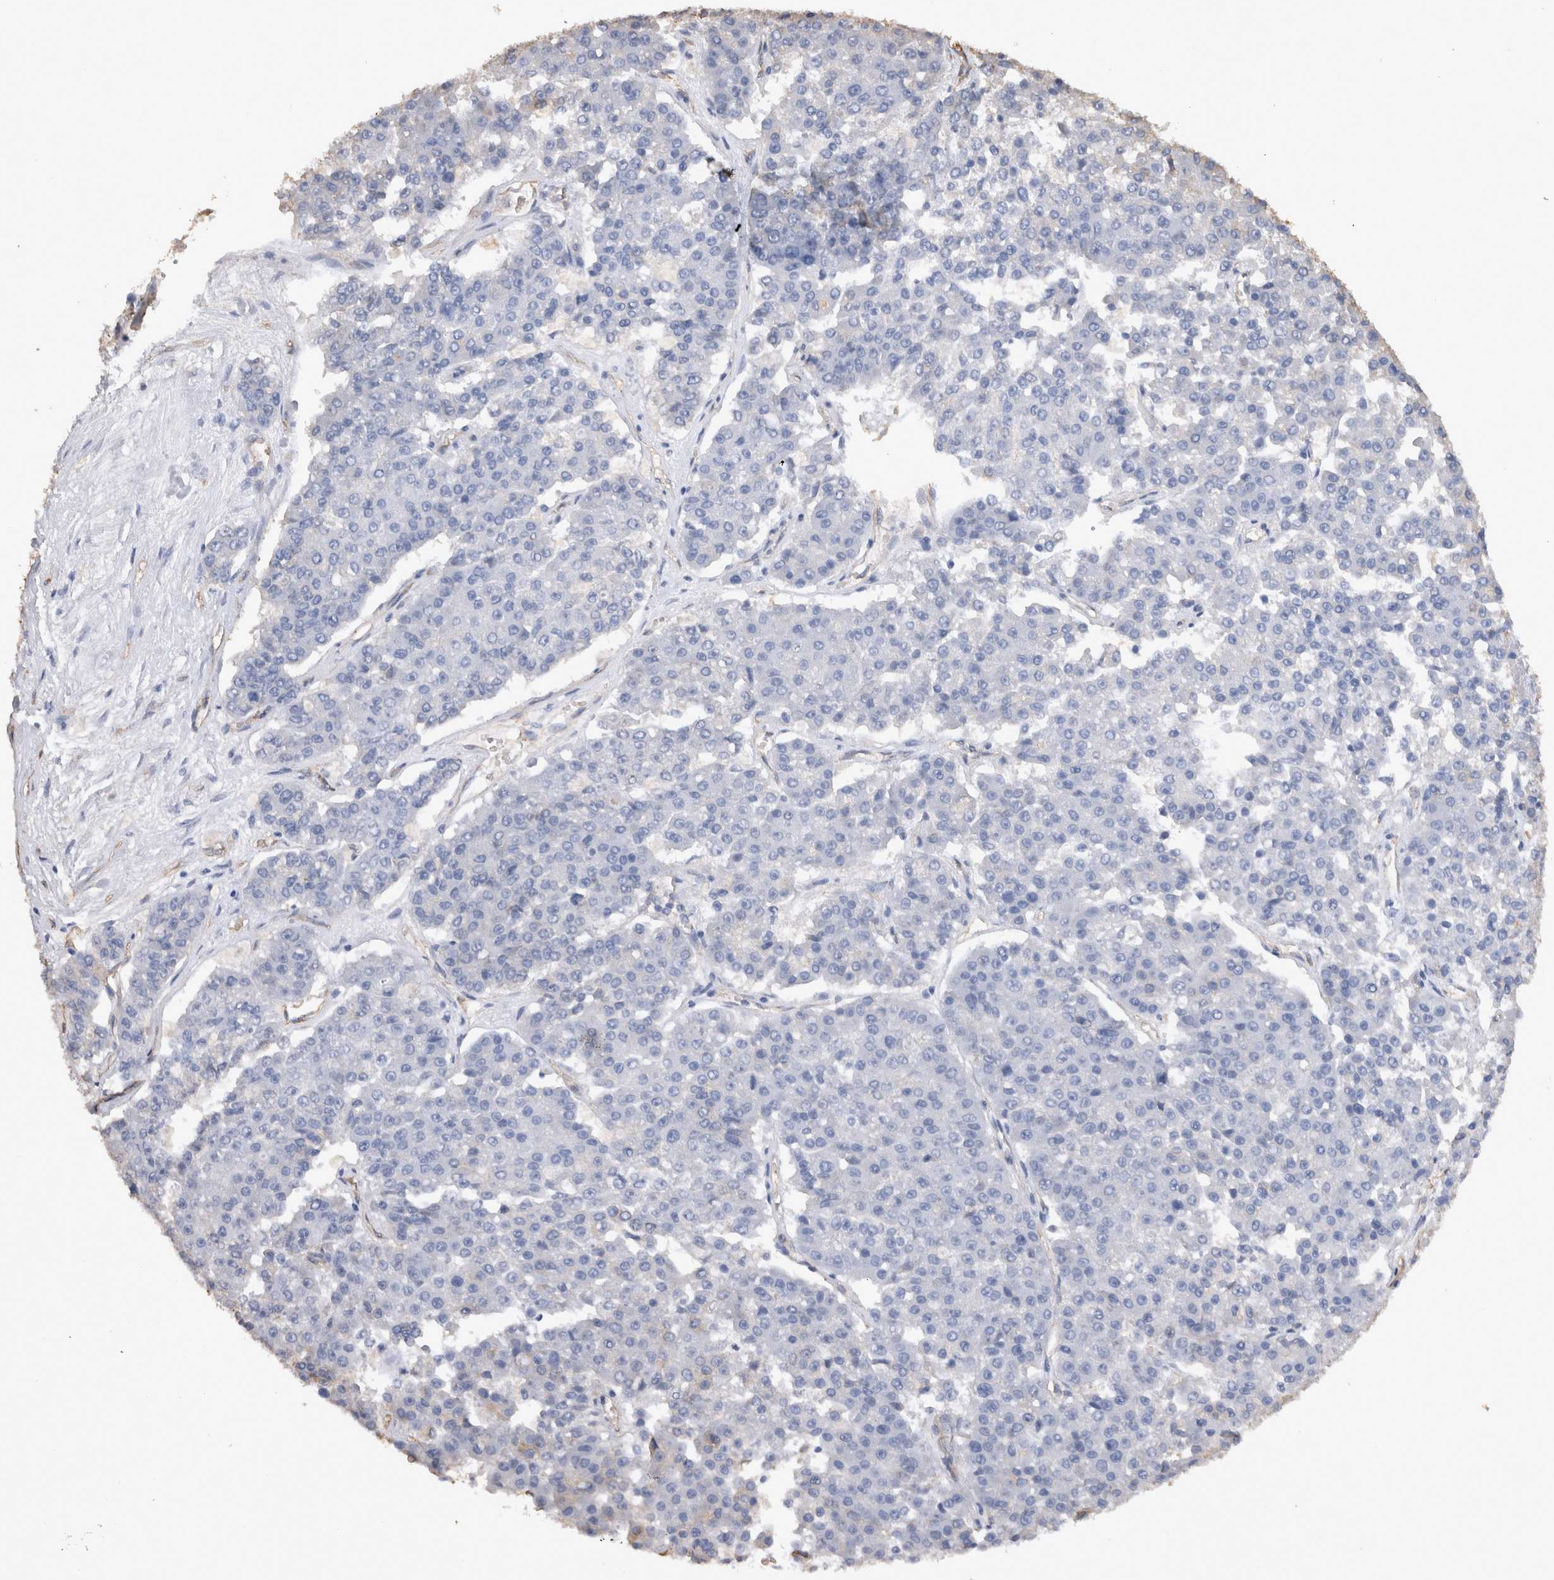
{"staining": {"intensity": "negative", "quantity": "none", "location": "none"}, "tissue": "pancreatic cancer", "cell_type": "Tumor cells", "image_type": "cancer", "snomed": [{"axis": "morphology", "description": "Adenocarcinoma, NOS"}, {"axis": "topography", "description": "Pancreas"}], "caption": "DAB (3,3'-diaminobenzidine) immunohistochemical staining of human pancreatic cancer (adenocarcinoma) displays no significant positivity in tumor cells. The staining is performed using DAB (3,3'-diaminobenzidine) brown chromogen with nuclei counter-stained in using hematoxylin.", "gene": "IL17RC", "patient": {"sex": "male", "age": 50}}